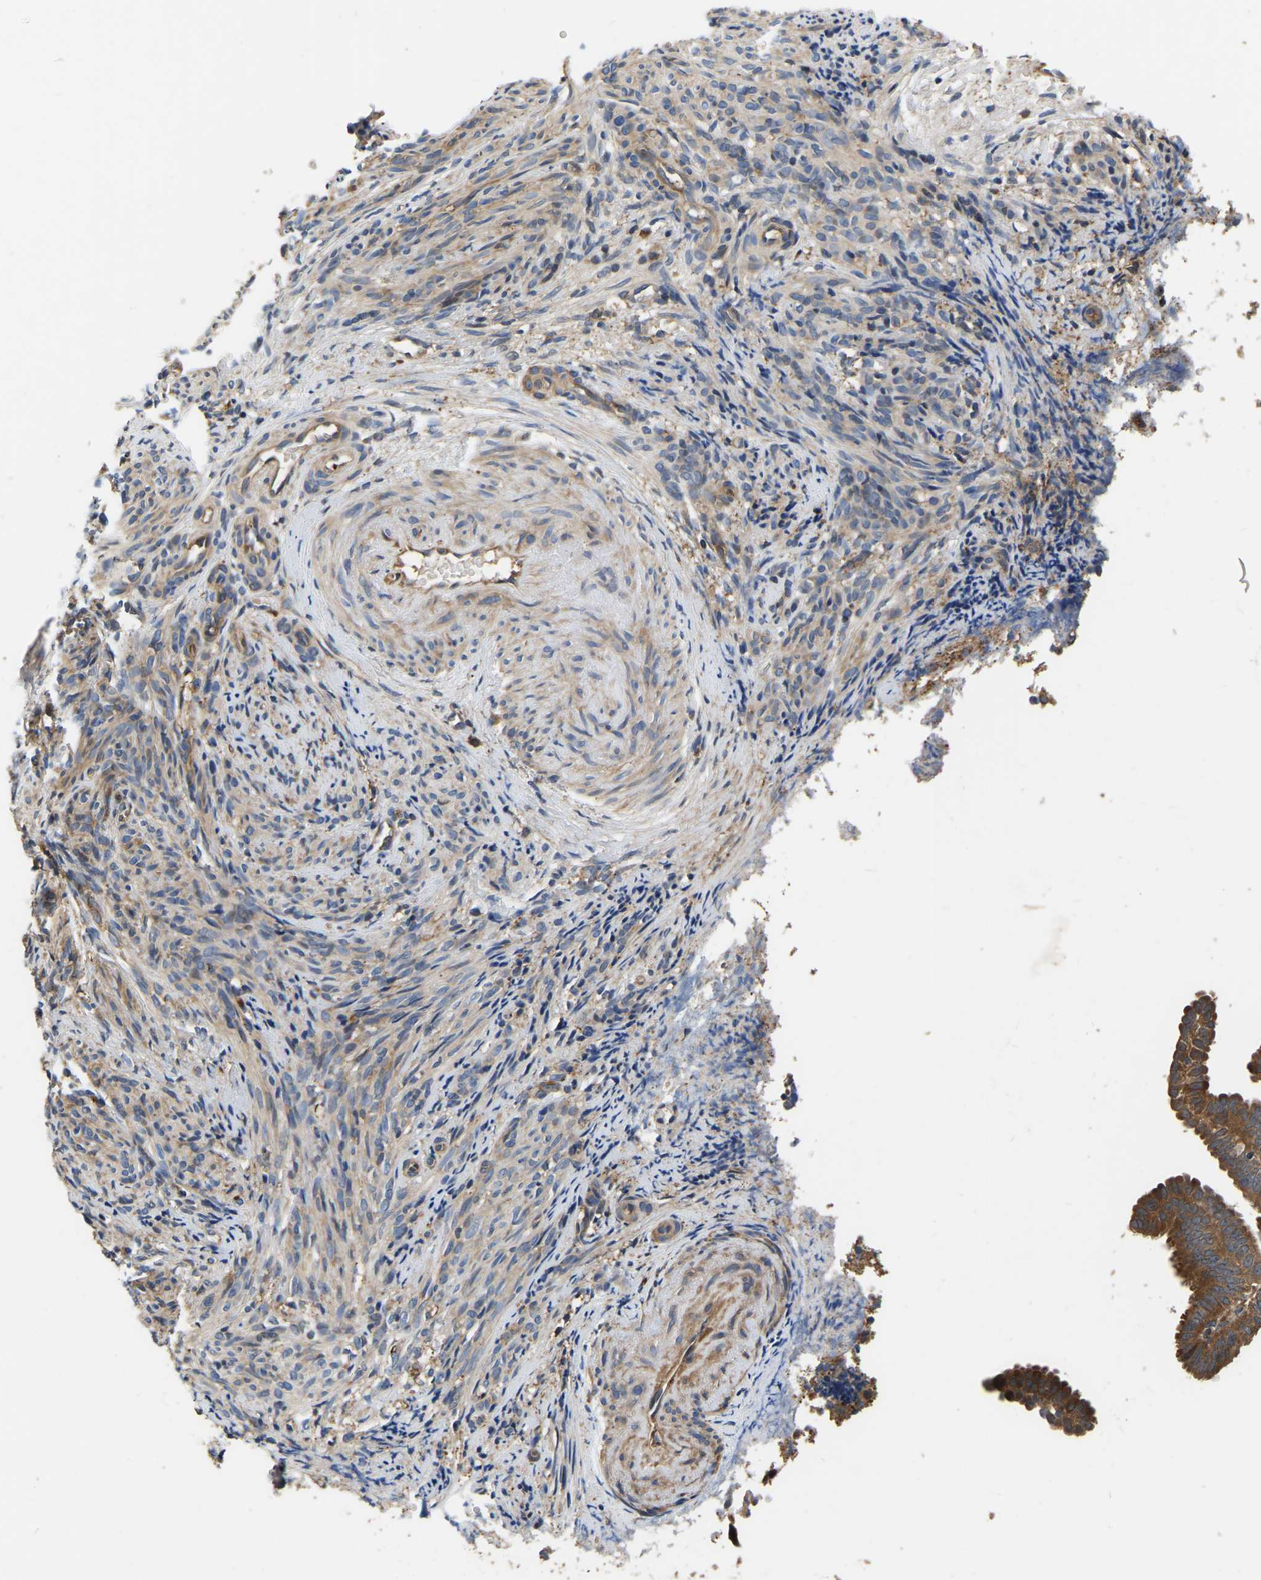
{"staining": {"intensity": "strong", "quantity": ">75%", "location": "cytoplasmic/membranous"}, "tissue": "endometrial cancer", "cell_type": "Tumor cells", "image_type": "cancer", "snomed": [{"axis": "morphology", "description": "Adenocarcinoma, NOS"}, {"axis": "topography", "description": "Endometrium"}], "caption": "Protein staining by immunohistochemistry demonstrates strong cytoplasmic/membranous positivity in about >75% of tumor cells in endometrial cancer. Immunohistochemistry stains the protein in brown and the nuclei are stained blue.", "gene": "GARS1", "patient": {"sex": "female", "age": 58}}